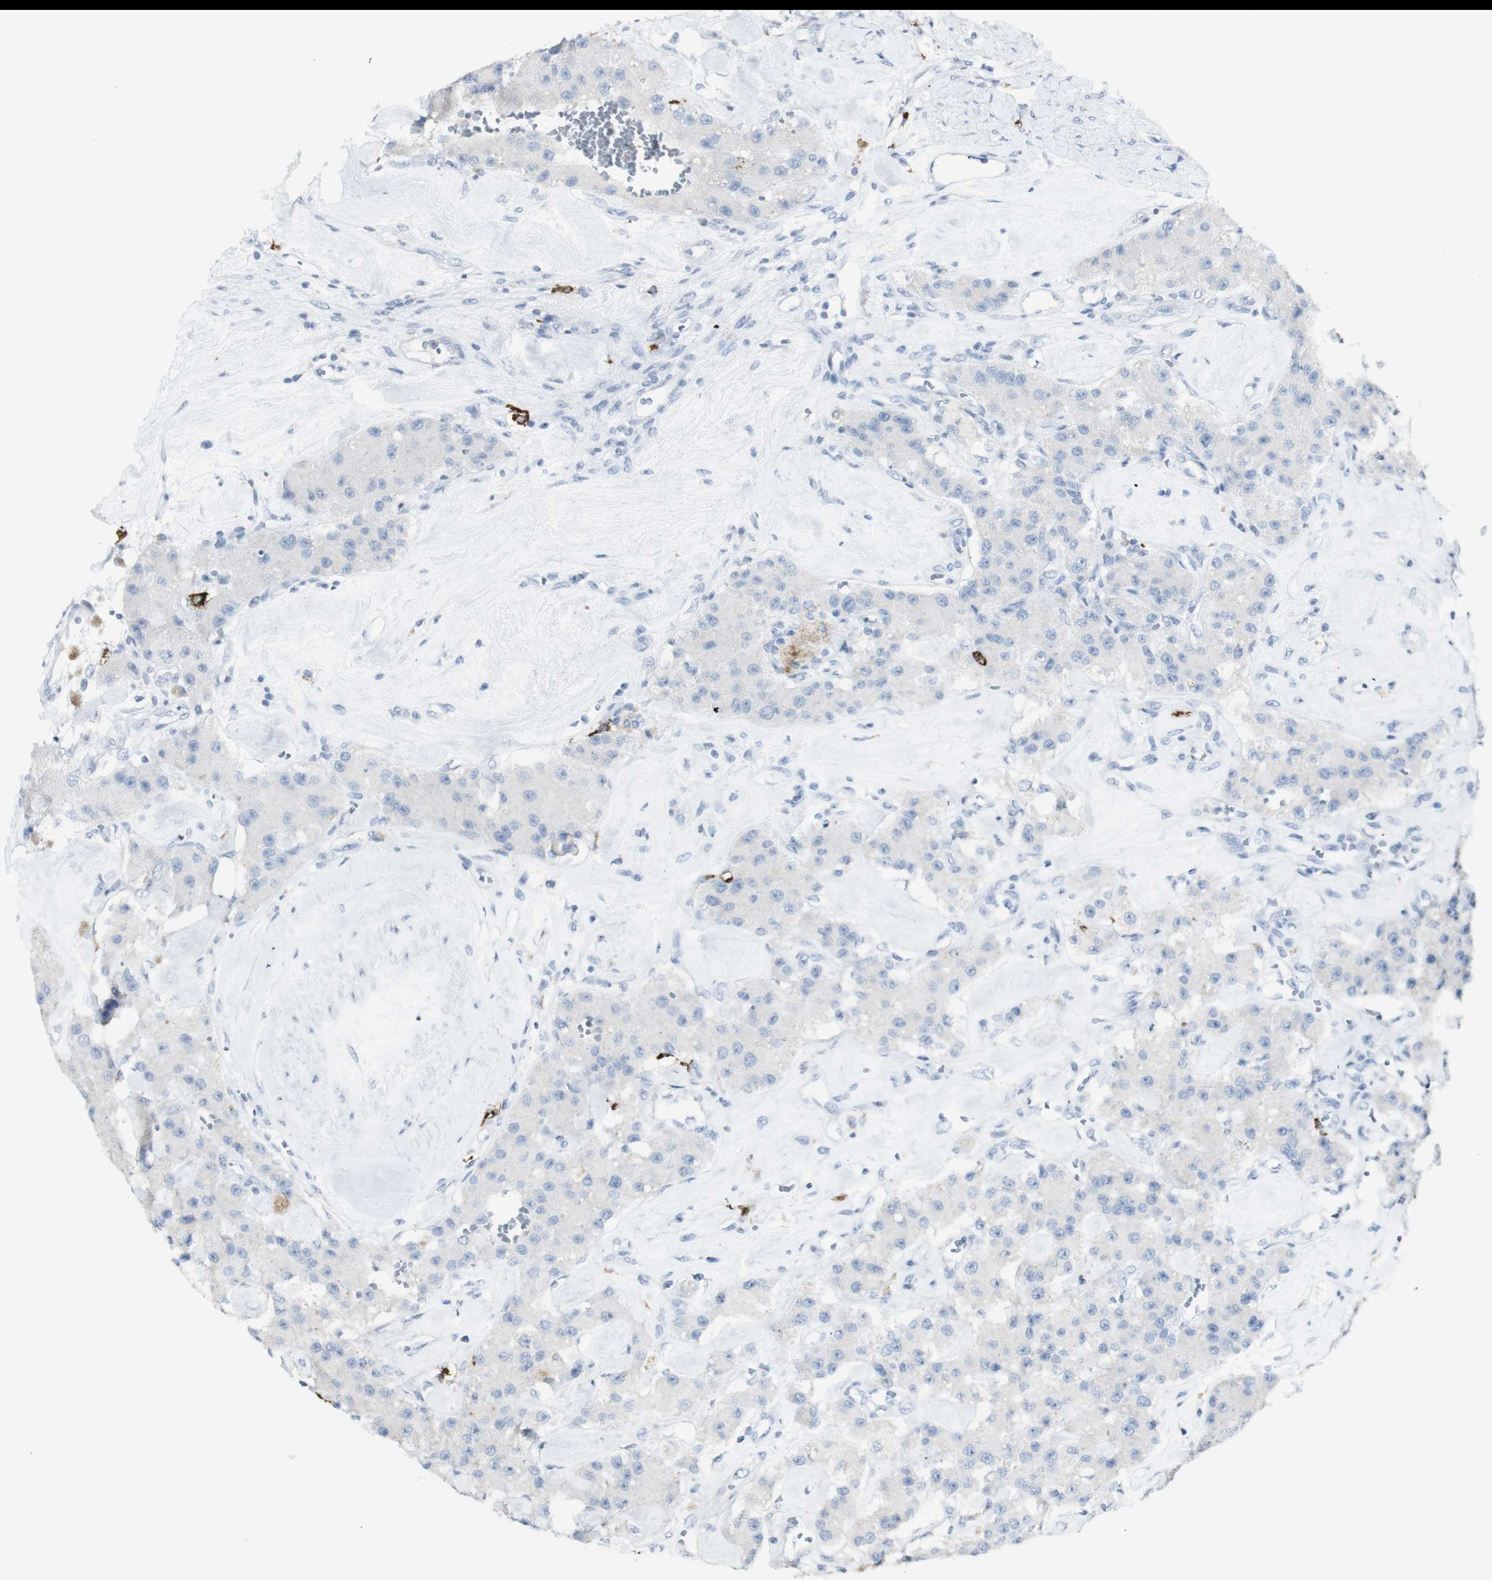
{"staining": {"intensity": "negative", "quantity": "none", "location": "none"}, "tissue": "carcinoid", "cell_type": "Tumor cells", "image_type": "cancer", "snomed": [{"axis": "morphology", "description": "Carcinoid, malignant, NOS"}, {"axis": "topography", "description": "Pancreas"}], "caption": "This image is of carcinoid stained with IHC to label a protein in brown with the nuclei are counter-stained blue. There is no staining in tumor cells.", "gene": "CD207", "patient": {"sex": "male", "age": 41}}